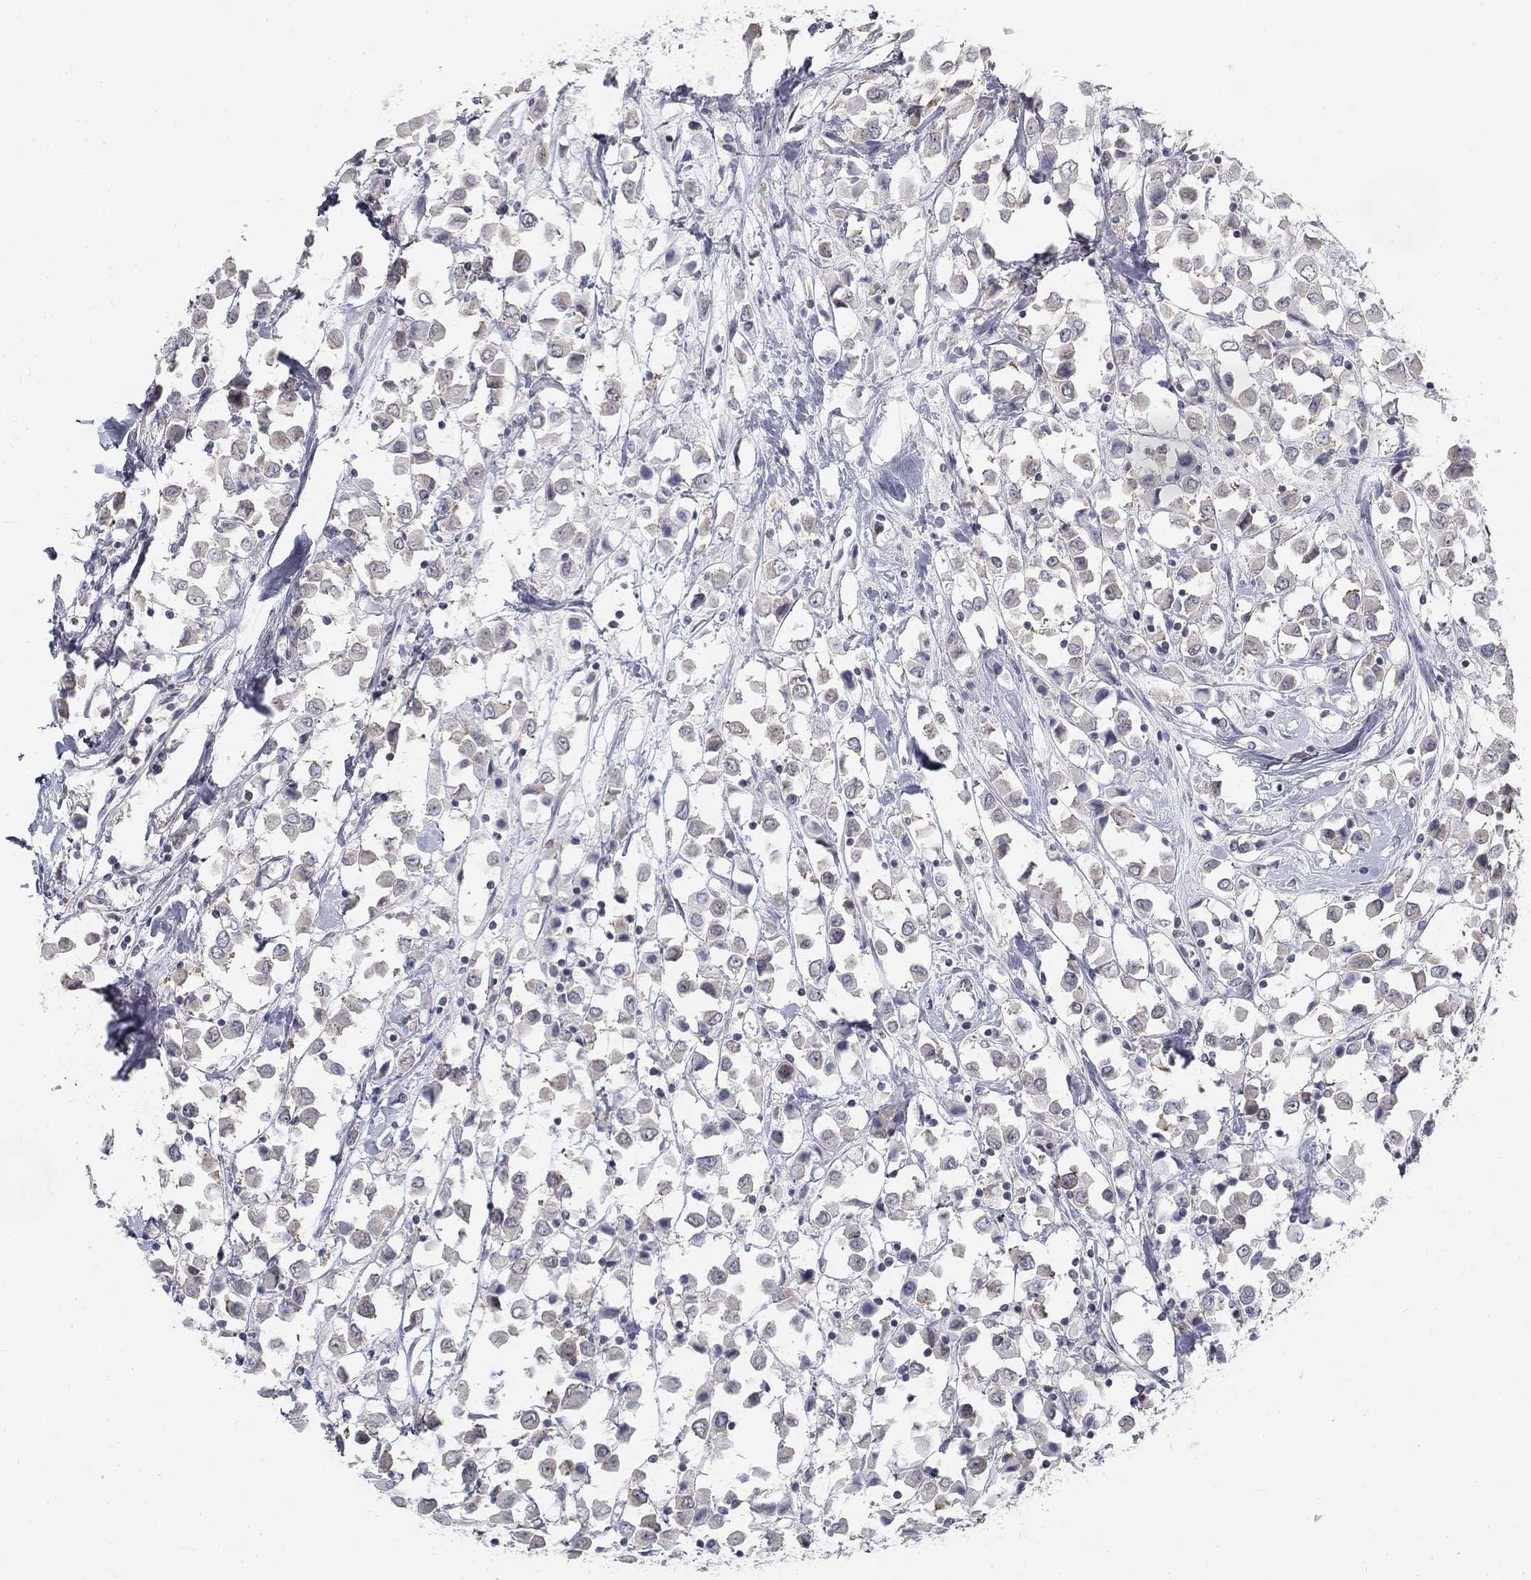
{"staining": {"intensity": "negative", "quantity": "none", "location": "none"}, "tissue": "breast cancer", "cell_type": "Tumor cells", "image_type": "cancer", "snomed": [{"axis": "morphology", "description": "Duct carcinoma"}, {"axis": "topography", "description": "Breast"}], "caption": "Breast cancer stained for a protein using immunohistochemistry (IHC) demonstrates no expression tumor cells.", "gene": "ATP1A3", "patient": {"sex": "female", "age": 61}}